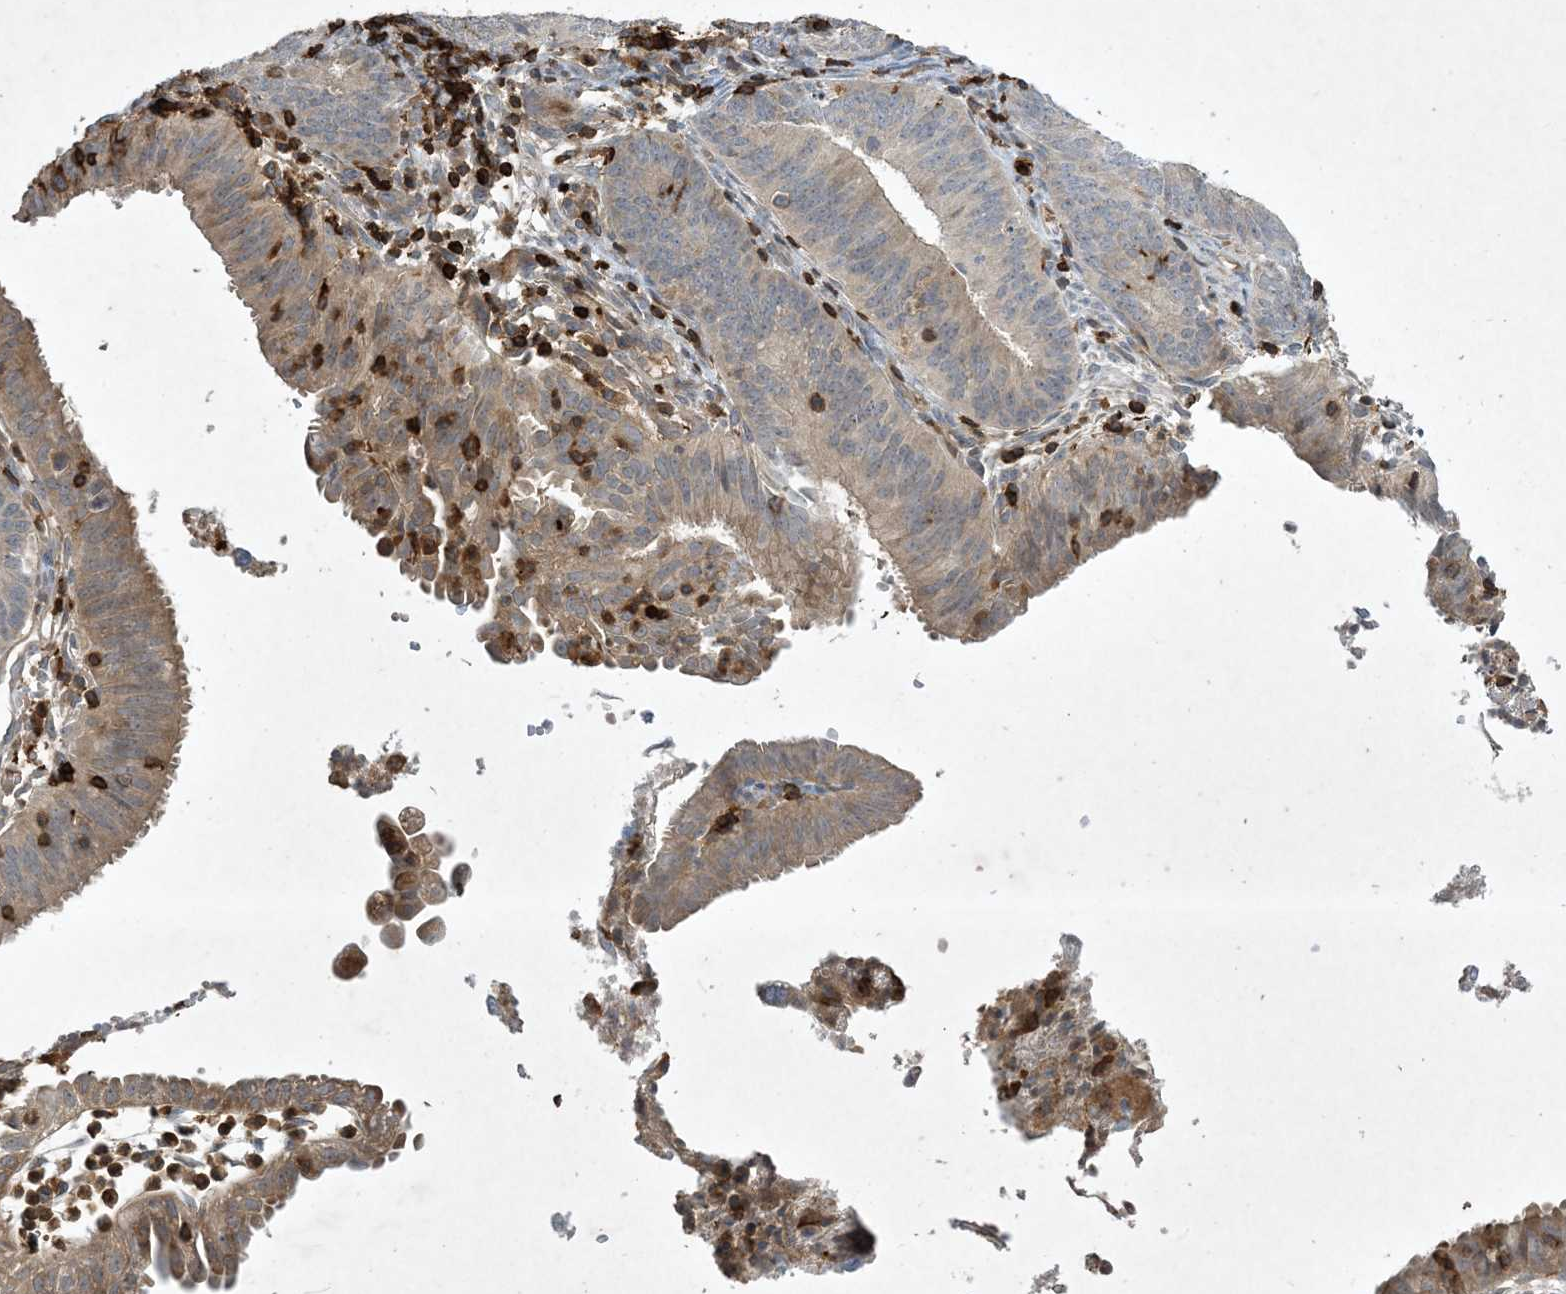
{"staining": {"intensity": "moderate", "quantity": "<25%", "location": "cytoplasmic/membranous"}, "tissue": "endometrial cancer", "cell_type": "Tumor cells", "image_type": "cancer", "snomed": [{"axis": "morphology", "description": "Adenocarcinoma, NOS"}, {"axis": "topography", "description": "Endometrium"}], "caption": "An image showing moderate cytoplasmic/membranous positivity in about <25% of tumor cells in endometrial cancer (adenocarcinoma), as visualized by brown immunohistochemical staining.", "gene": "AK9", "patient": {"sex": "female", "age": 51}}